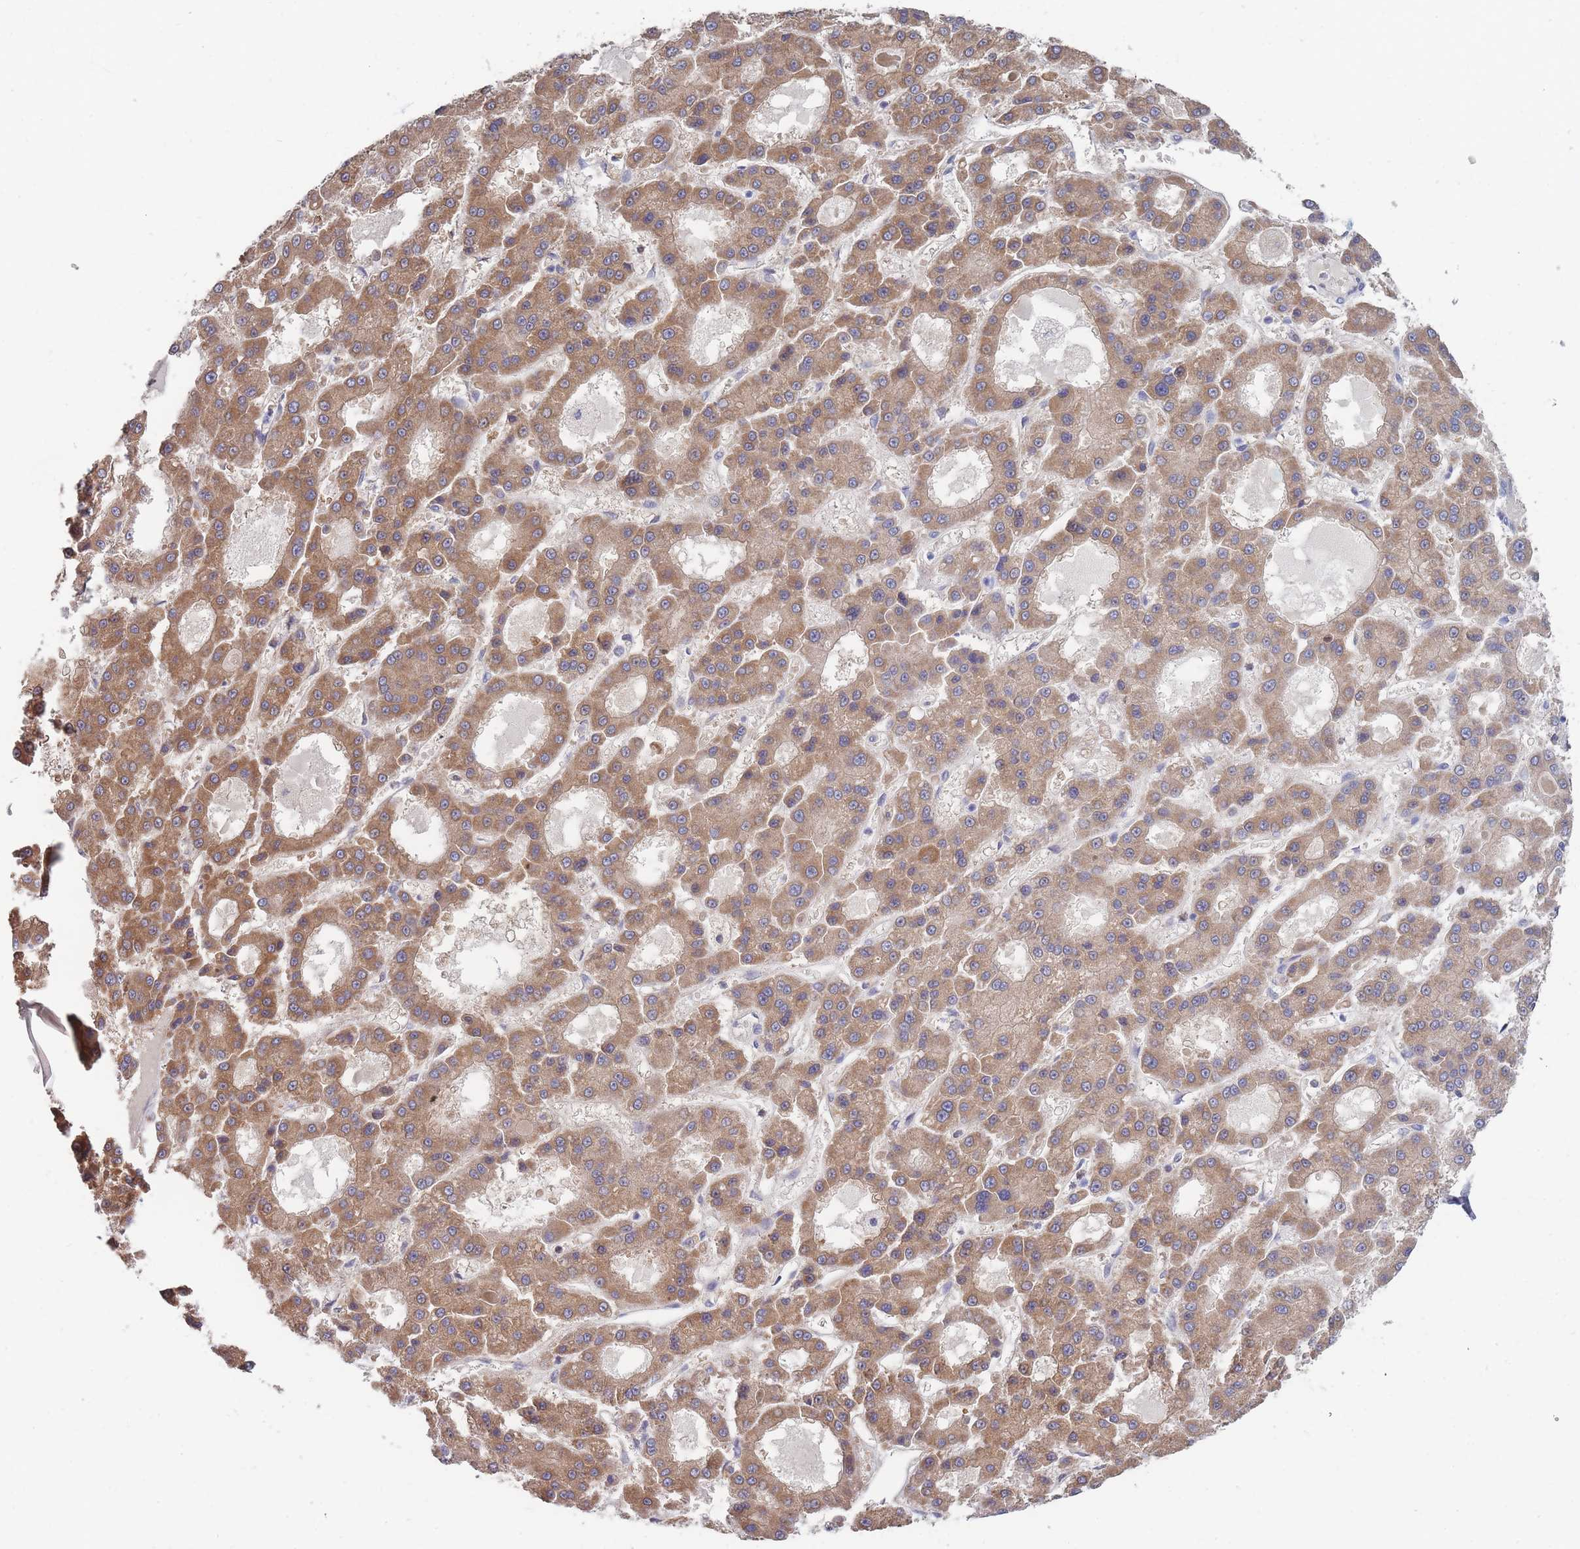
{"staining": {"intensity": "moderate", "quantity": ">75%", "location": "cytoplasmic/membranous"}, "tissue": "liver cancer", "cell_type": "Tumor cells", "image_type": "cancer", "snomed": [{"axis": "morphology", "description": "Carcinoma, Hepatocellular, NOS"}, {"axis": "topography", "description": "Liver"}], "caption": "A medium amount of moderate cytoplasmic/membranous expression is identified in about >75% of tumor cells in liver cancer tissue.", "gene": "NUB1", "patient": {"sex": "male", "age": 70}}